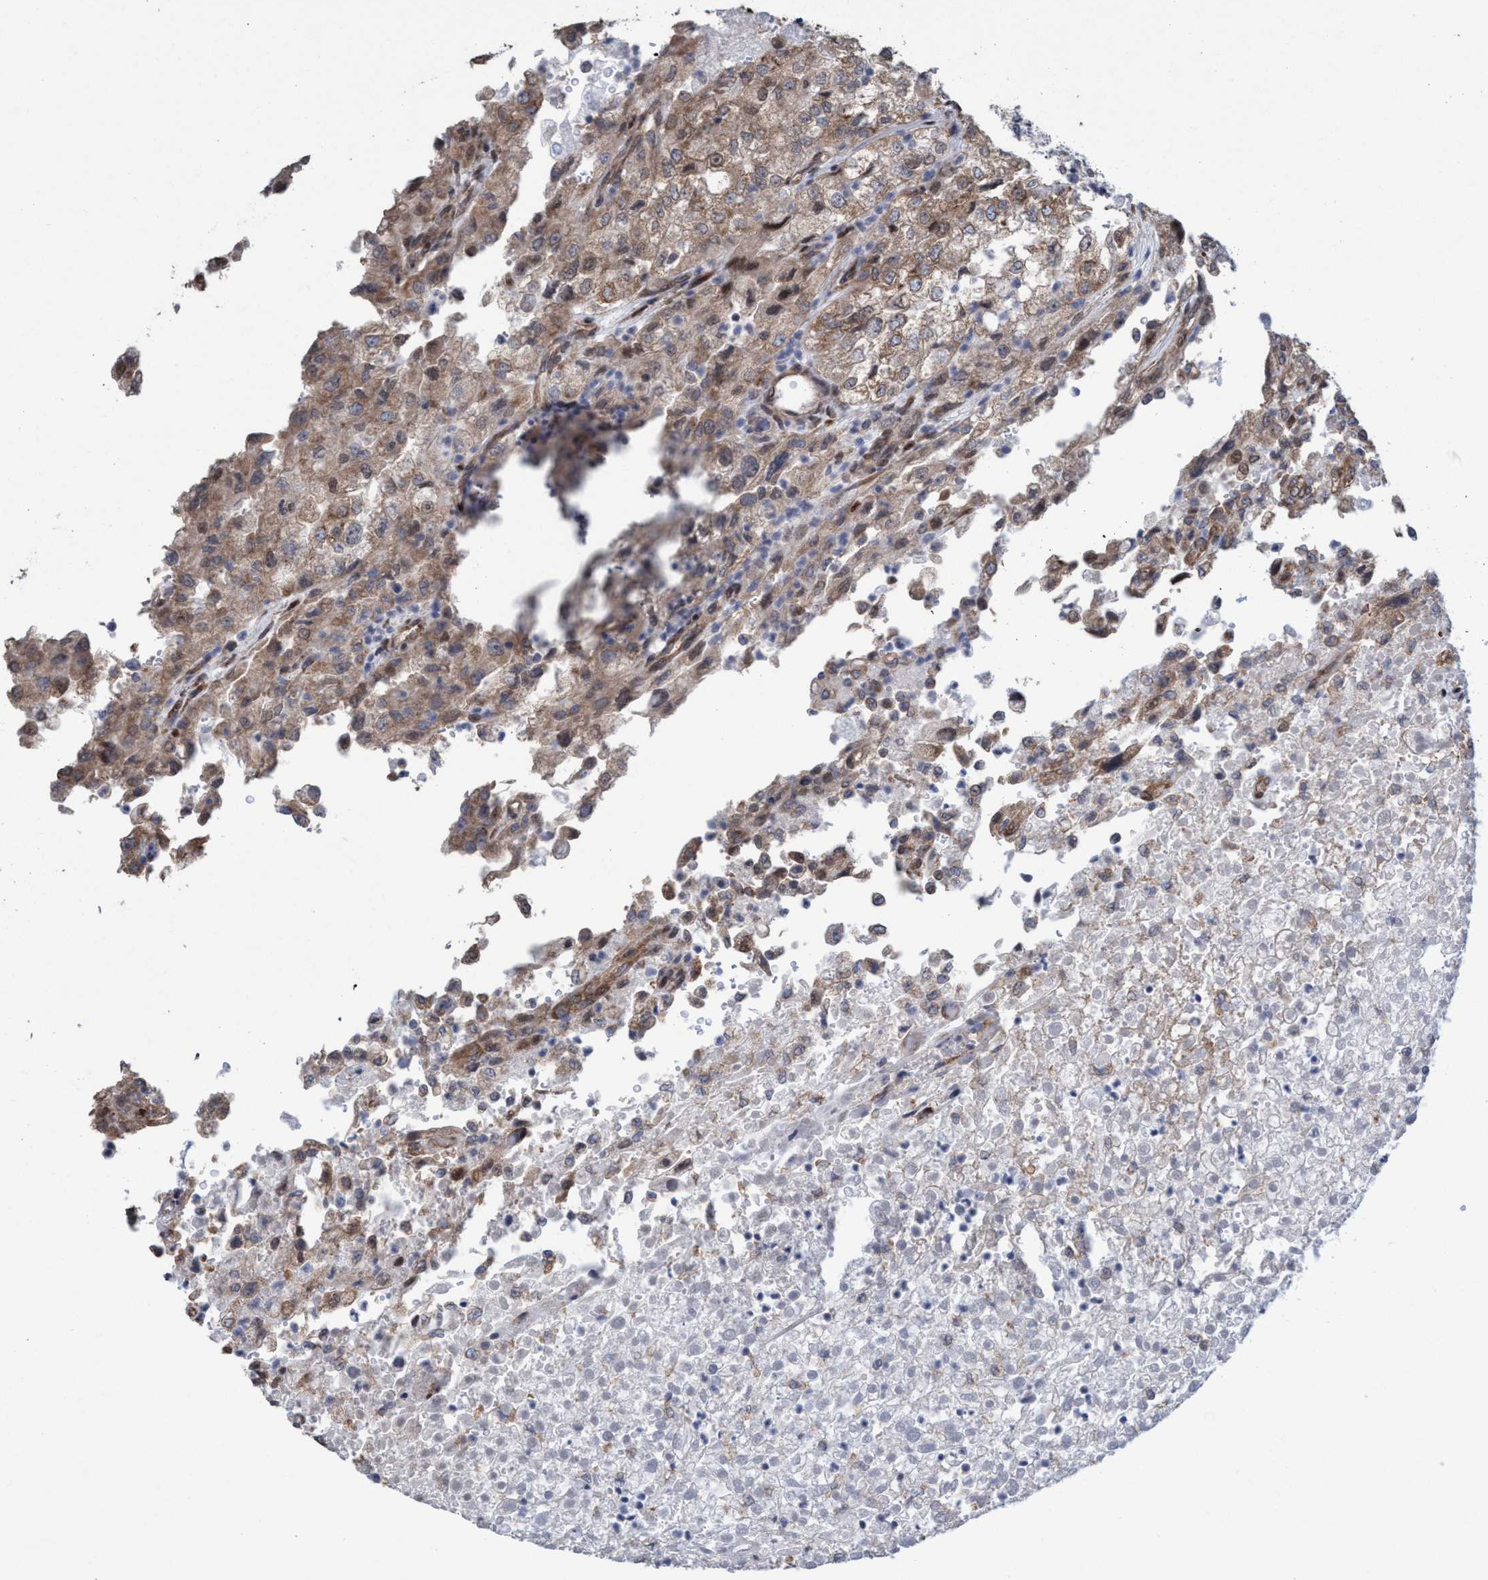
{"staining": {"intensity": "weak", "quantity": ">75%", "location": "cytoplasmic/membranous,nuclear"}, "tissue": "renal cancer", "cell_type": "Tumor cells", "image_type": "cancer", "snomed": [{"axis": "morphology", "description": "Adenocarcinoma, NOS"}, {"axis": "topography", "description": "Kidney"}], "caption": "A brown stain shows weak cytoplasmic/membranous and nuclear expression of a protein in adenocarcinoma (renal) tumor cells.", "gene": "METAP2", "patient": {"sex": "female", "age": 54}}